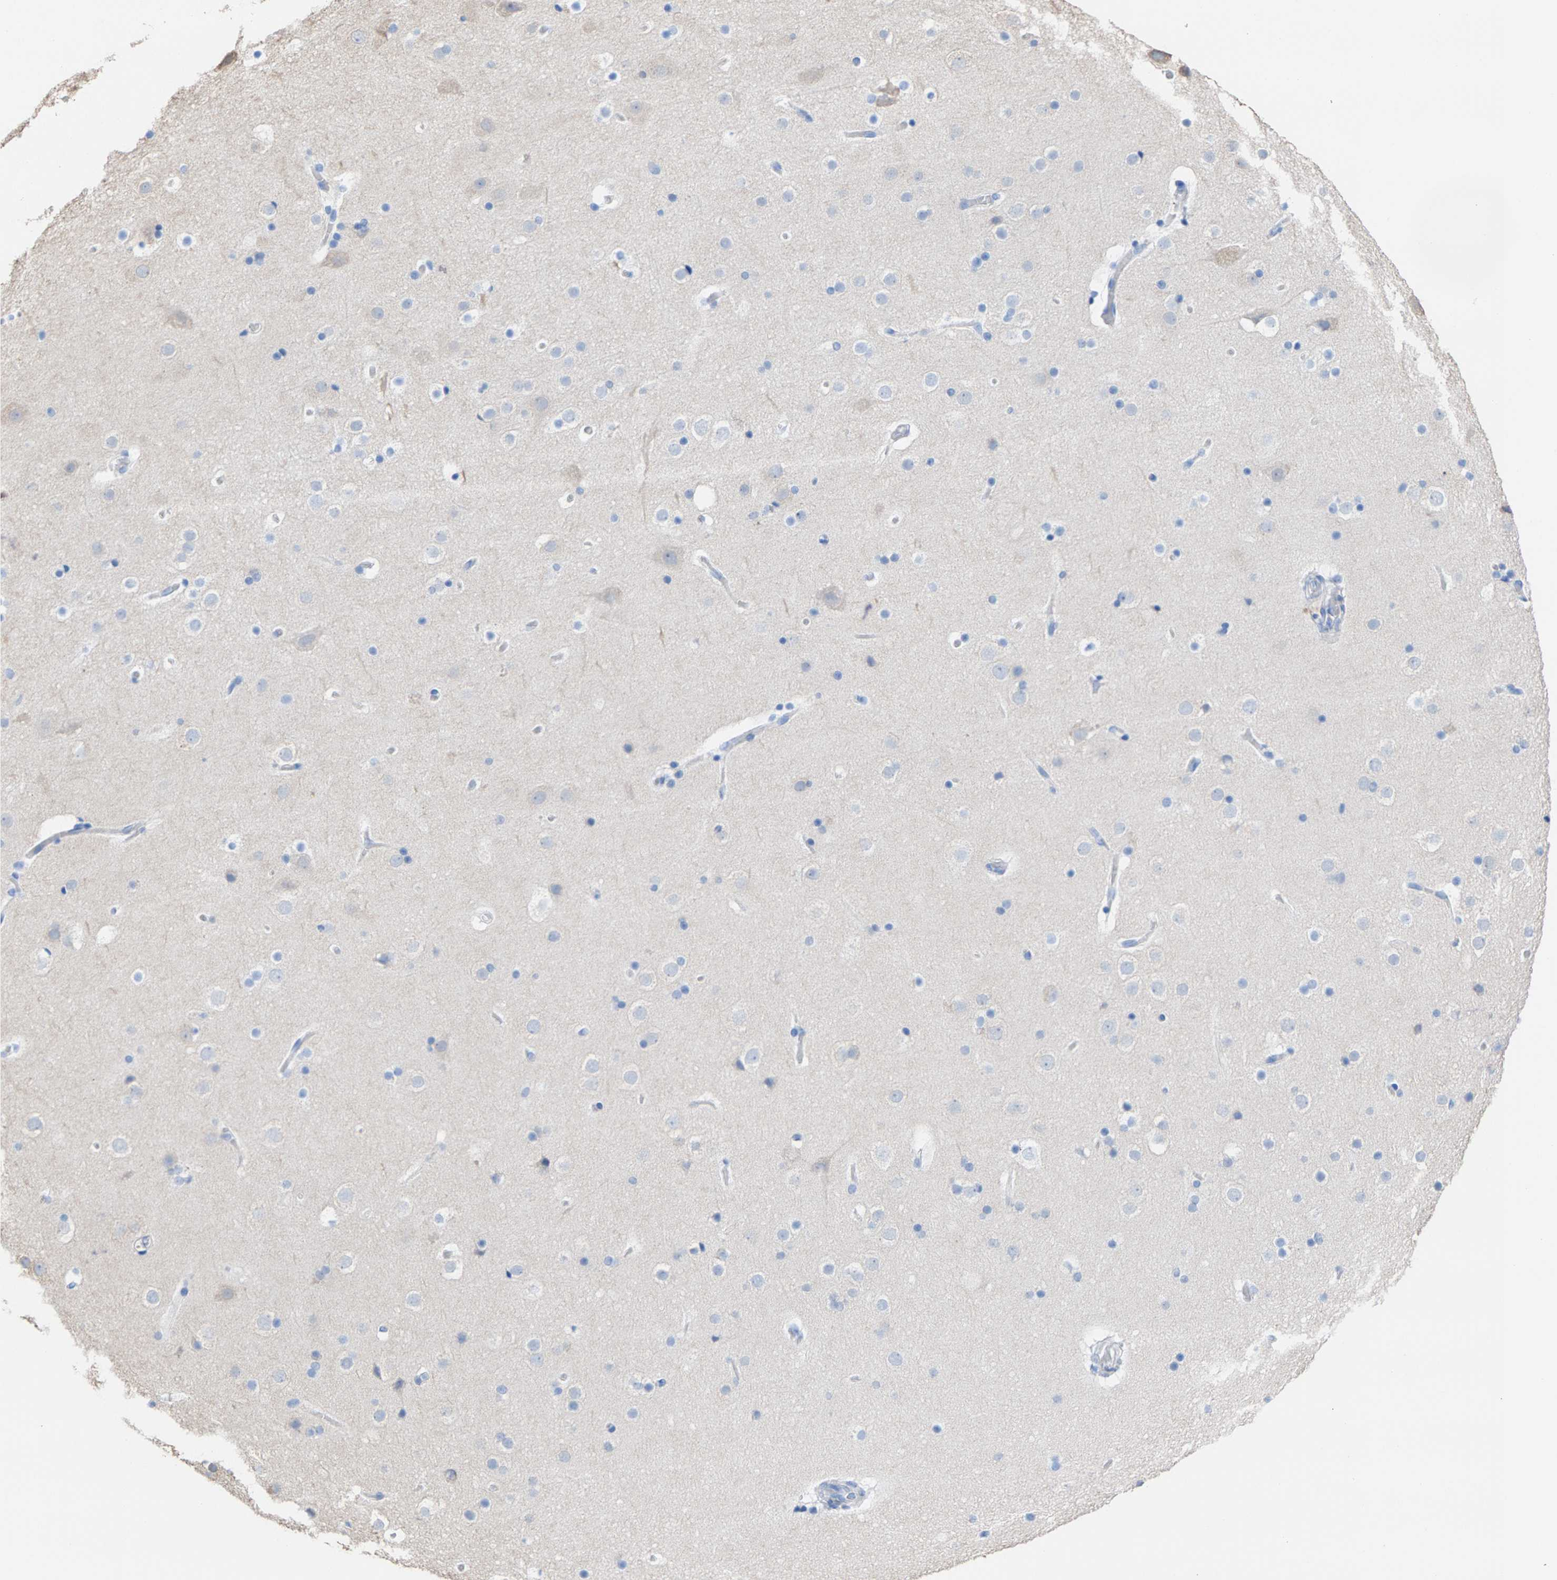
{"staining": {"intensity": "negative", "quantity": "none", "location": "none"}, "tissue": "cerebral cortex", "cell_type": "Endothelial cells", "image_type": "normal", "snomed": [{"axis": "morphology", "description": "Normal tissue, NOS"}, {"axis": "topography", "description": "Cerebral cortex"}], "caption": "Endothelial cells are negative for brown protein staining in normal cerebral cortex. (DAB (3,3'-diaminobenzidine) immunohistochemistry (IHC) with hematoxylin counter stain).", "gene": "CPA1", "patient": {"sex": "male", "age": 57}}